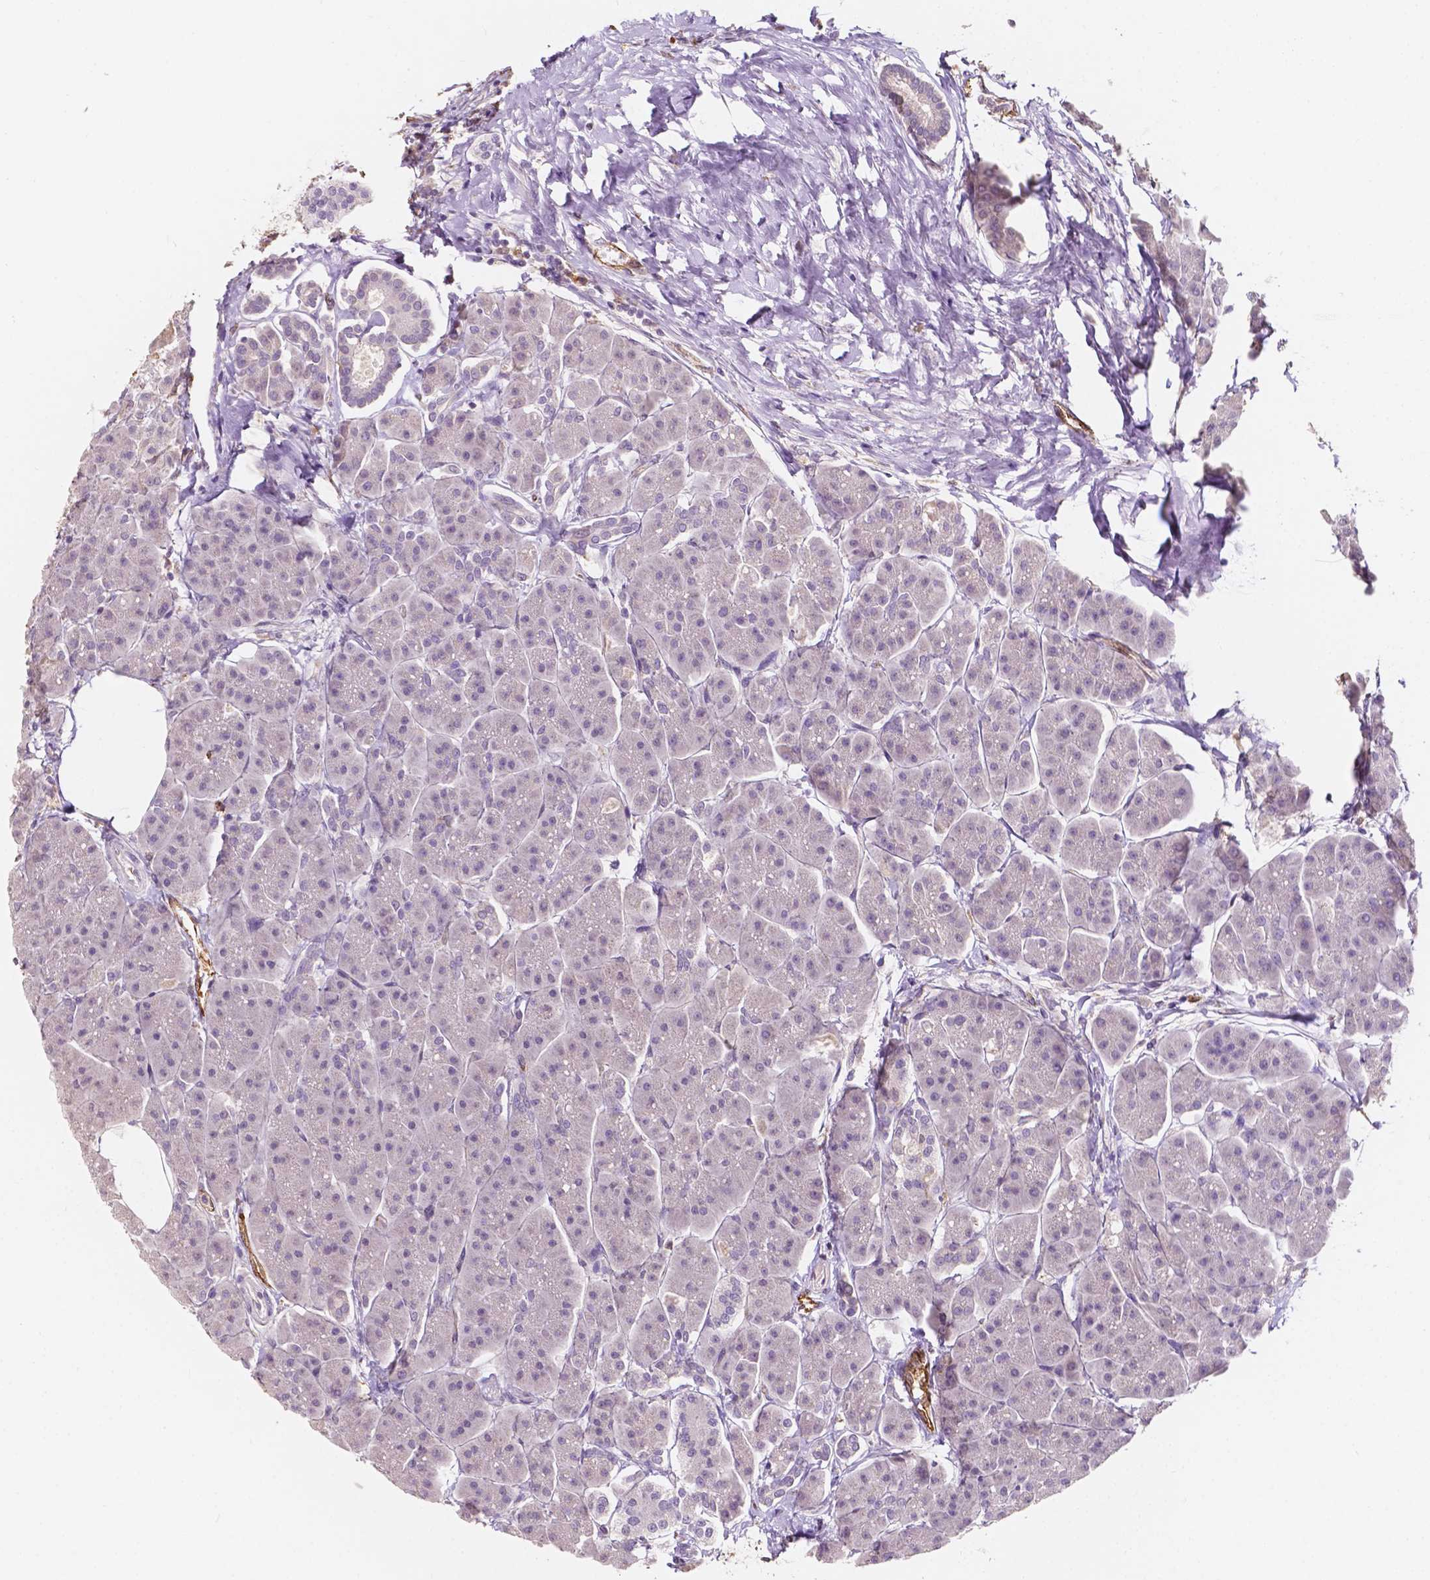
{"staining": {"intensity": "negative", "quantity": "none", "location": "none"}, "tissue": "pancreas", "cell_type": "Exocrine glandular cells", "image_type": "normal", "snomed": [{"axis": "morphology", "description": "Normal tissue, NOS"}, {"axis": "topography", "description": "Adipose tissue"}, {"axis": "topography", "description": "Pancreas"}, {"axis": "topography", "description": "Peripheral nerve tissue"}], "caption": "DAB (3,3'-diaminobenzidine) immunohistochemical staining of normal pancreas exhibits no significant positivity in exocrine glandular cells.", "gene": "SLC22A4", "patient": {"sex": "female", "age": 58}}